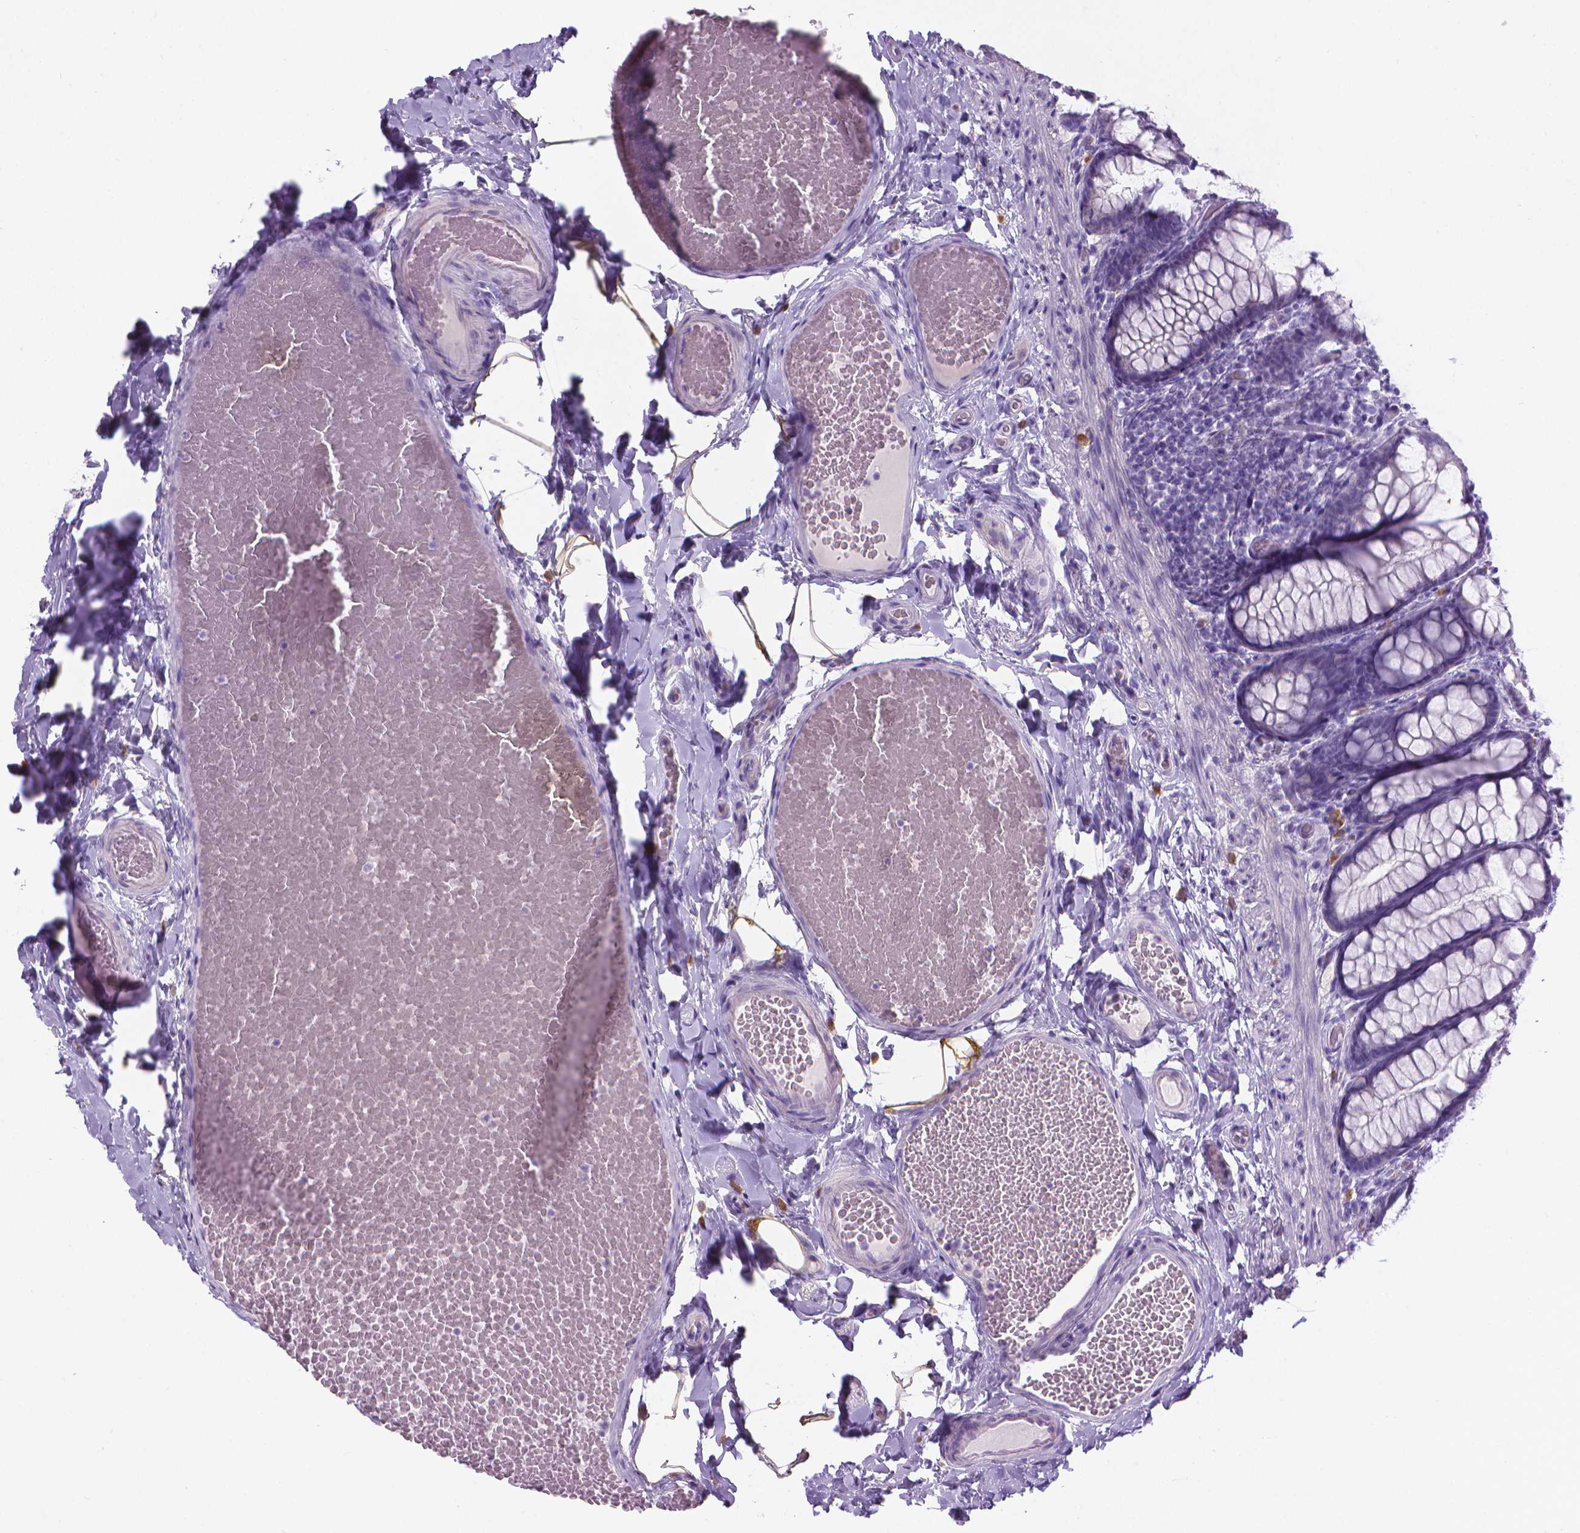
{"staining": {"intensity": "negative", "quantity": "none", "location": "none"}, "tissue": "colon", "cell_type": "Endothelial cells", "image_type": "normal", "snomed": [{"axis": "morphology", "description": "Normal tissue, NOS"}, {"axis": "topography", "description": "Colon"}], "caption": "This is a image of immunohistochemistry staining of normal colon, which shows no expression in endothelial cells. (Stains: DAB immunohistochemistry with hematoxylin counter stain, Microscopy: brightfield microscopy at high magnification).", "gene": "SPAG6", "patient": {"sex": "male", "age": 47}}